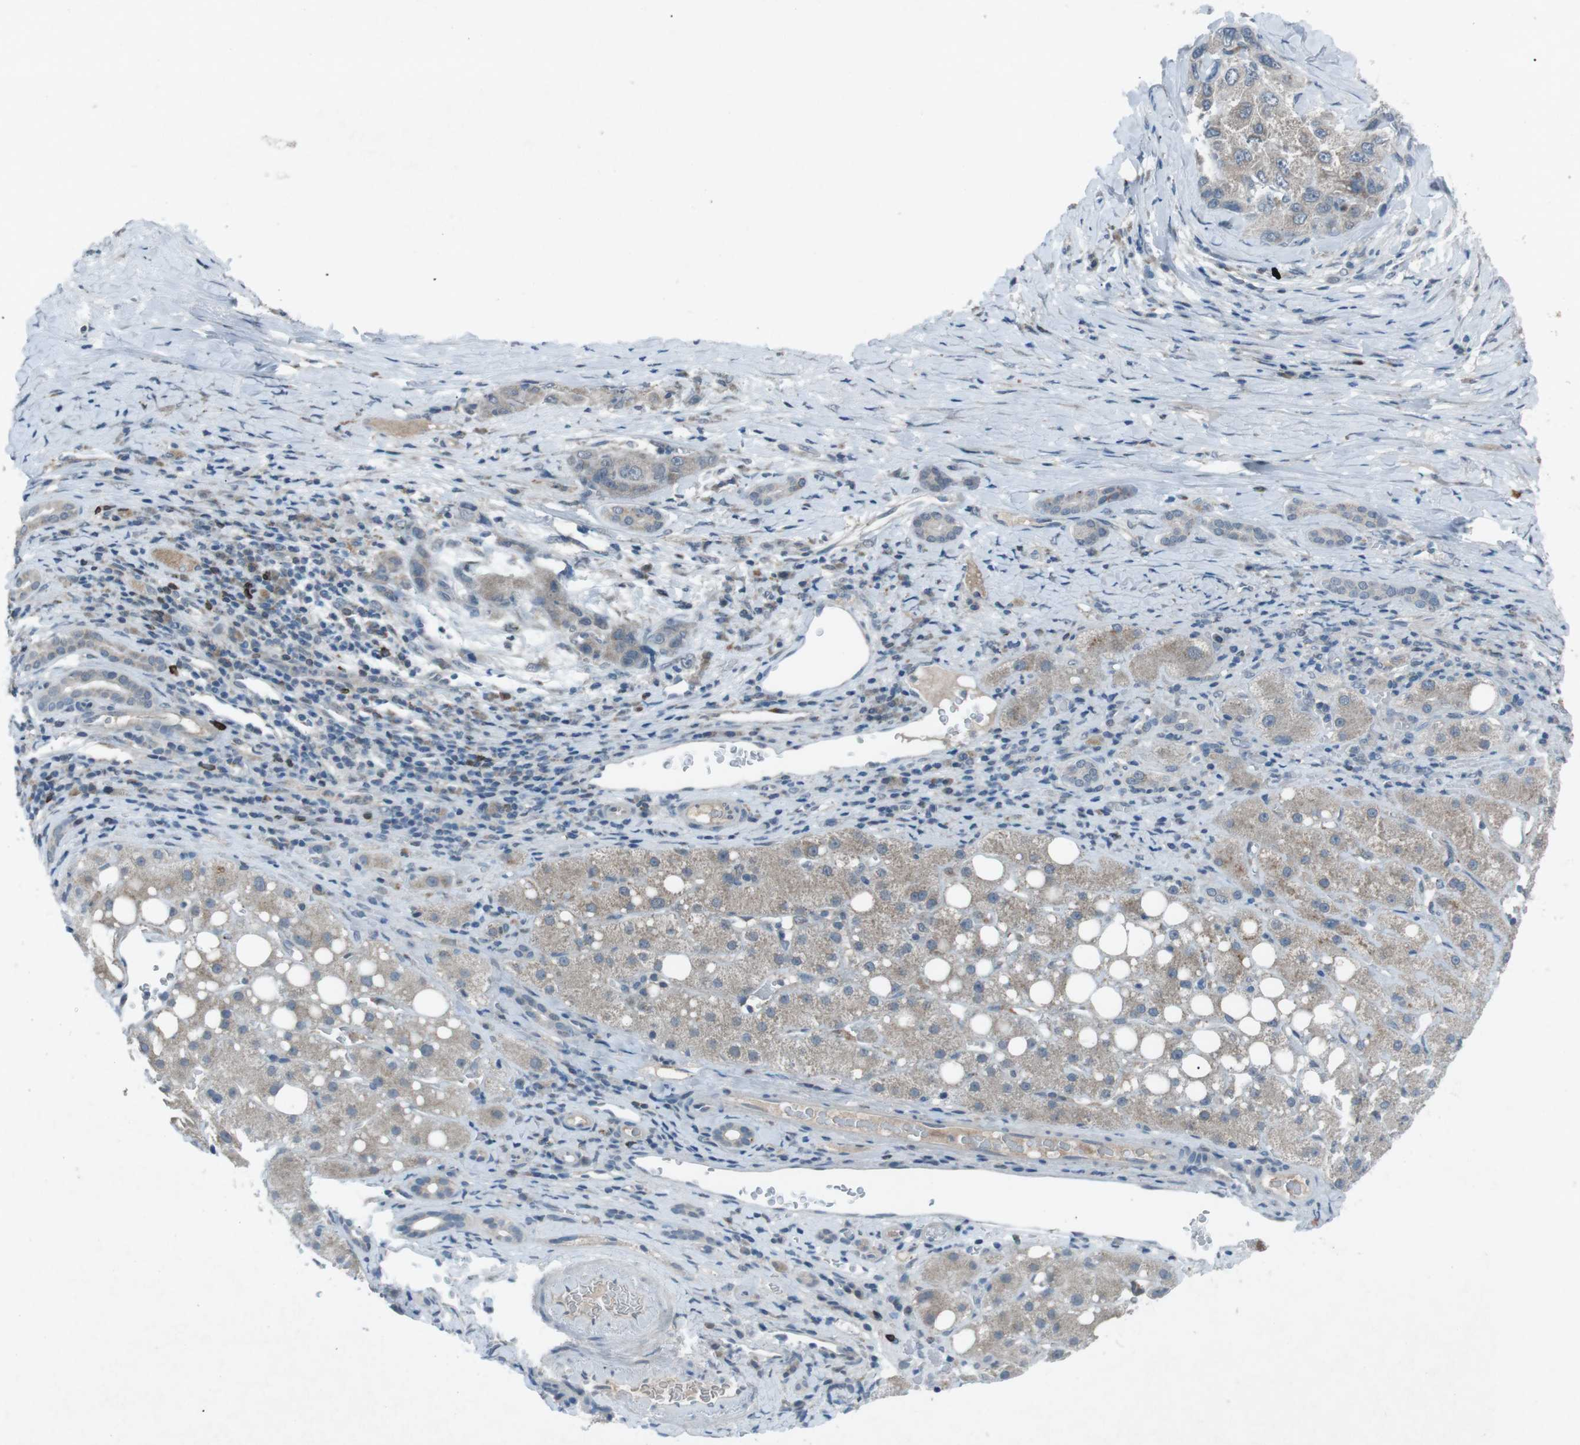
{"staining": {"intensity": "weak", "quantity": "<25%", "location": "cytoplasmic/membranous"}, "tissue": "liver cancer", "cell_type": "Tumor cells", "image_type": "cancer", "snomed": [{"axis": "morphology", "description": "Carcinoma, Hepatocellular, NOS"}, {"axis": "topography", "description": "Liver"}], "caption": "High magnification brightfield microscopy of liver cancer stained with DAB (3,3'-diaminobenzidine) (brown) and counterstained with hematoxylin (blue): tumor cells show no significant expression.", "gene": "FCRLA", "patient": {"sex": "male", "age": 80}}